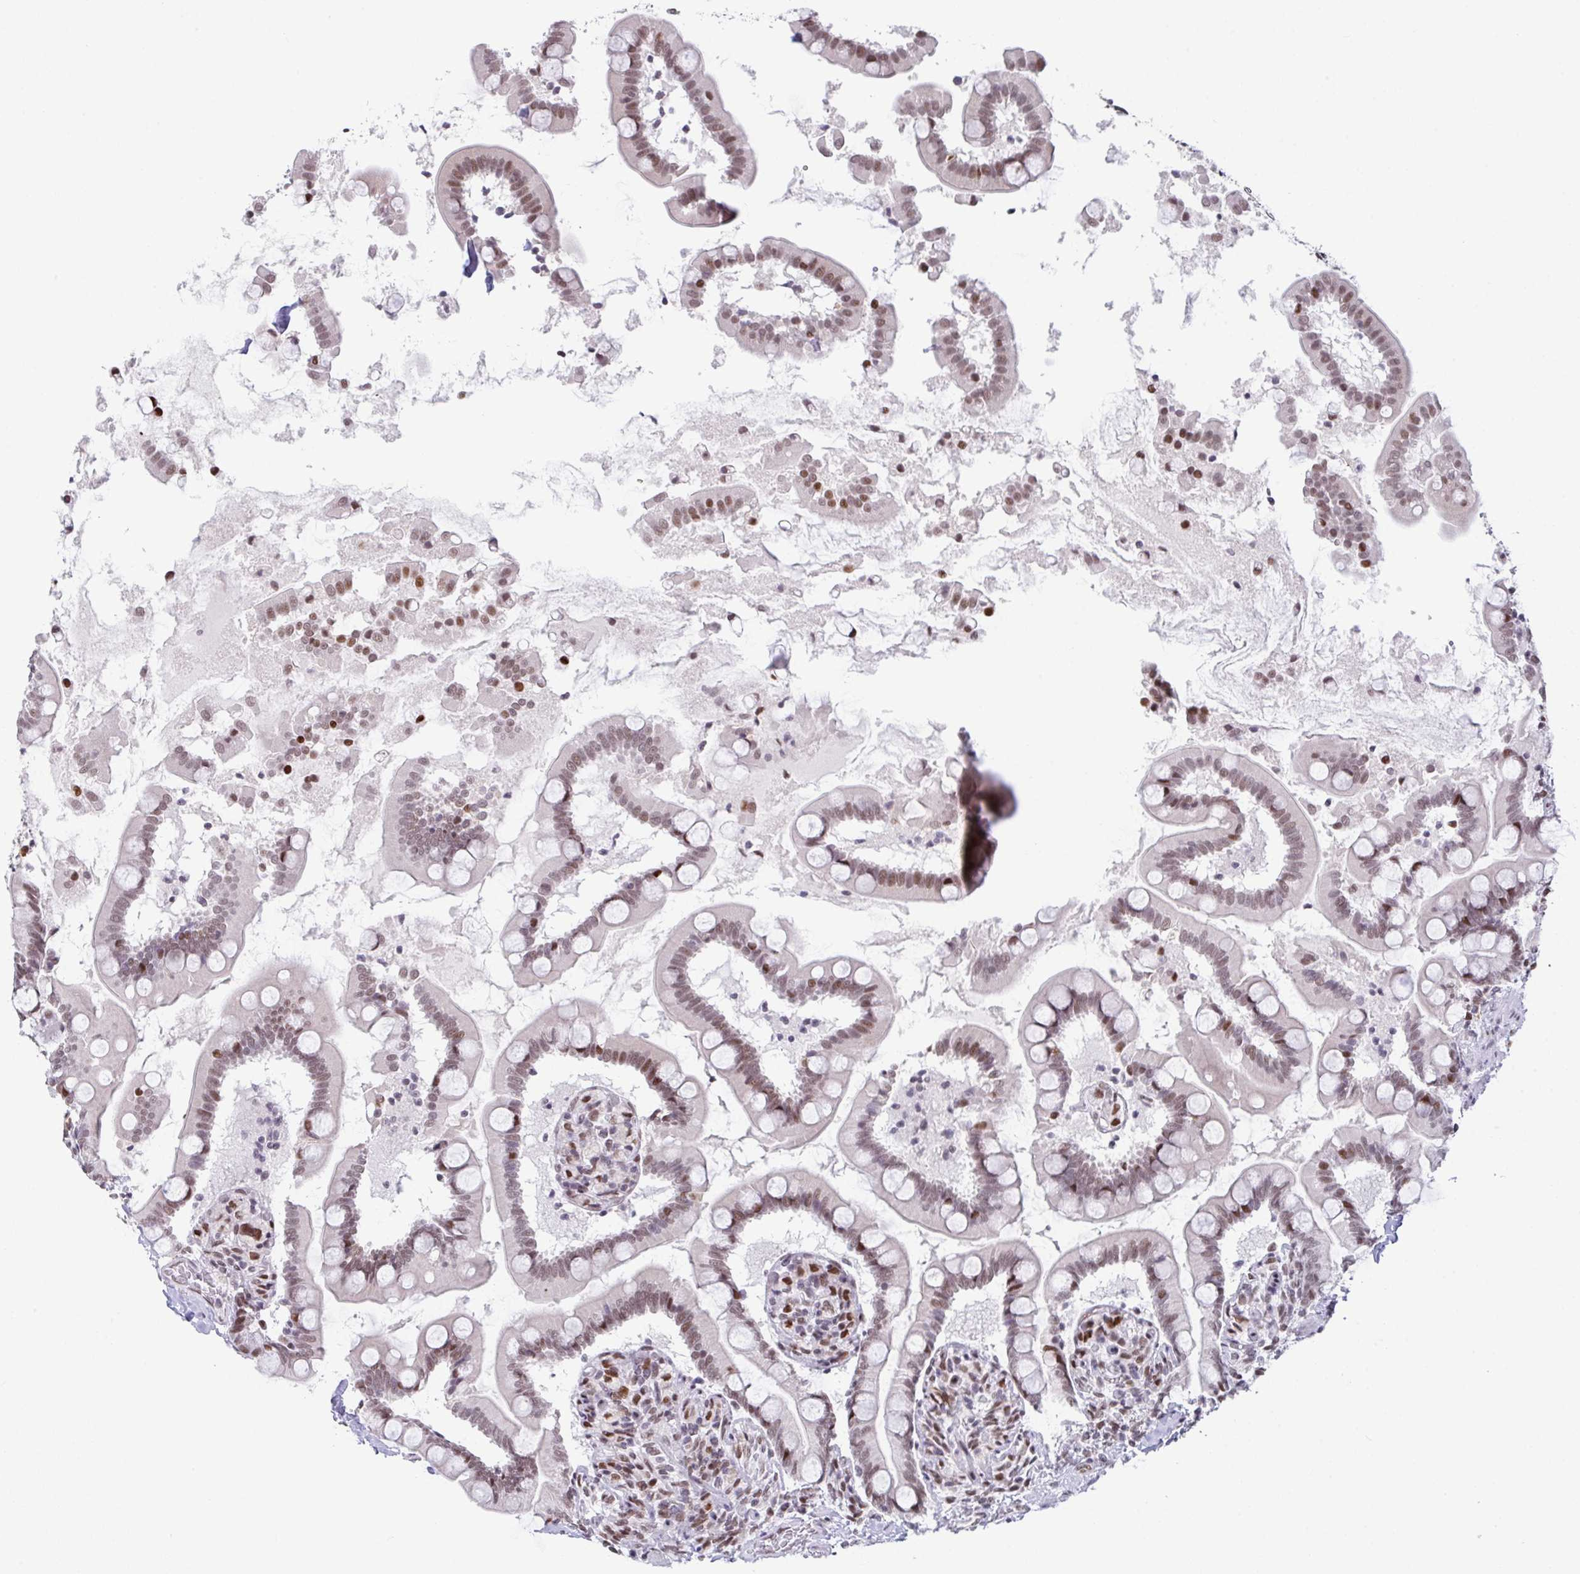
{"staining": {"intensity": "moderate", "quantity": ">75%", "location": "nuclear"}, "tissue": "small intestine", "cell_type": "Glandular cells", "image_type": "normal", "snomed": [{"axis": "morphology", "description": "Normal tissue, NOS"}, {"axis": "topography", "description": "Small intestine"}], "caption": "Glandular cells reveal moderate nuclear staining in about >75% of cells in unremarkable small intestine.", "gene": "CLP1", "patient": {"sex": "female", "age": 64}}